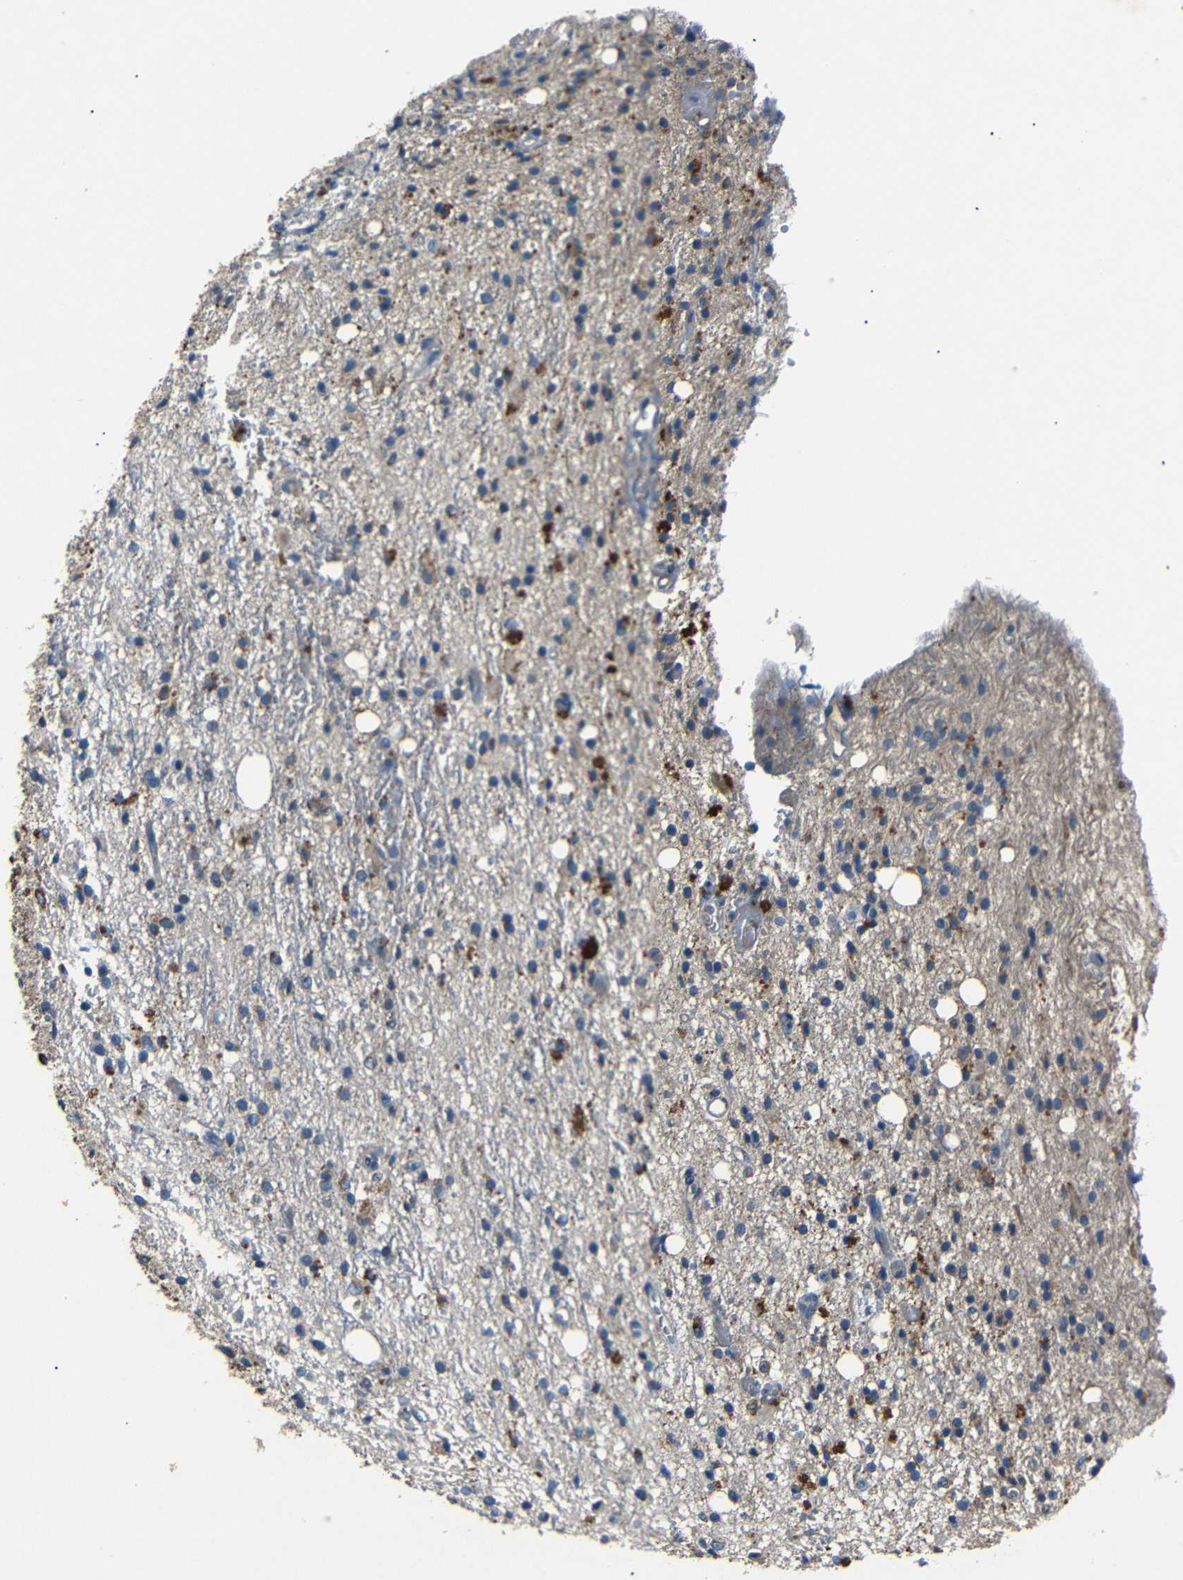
{"staining": {"intensity": "moderate", "quantity": "25%-75%", "location": "cytoplasmic/membranous"}, "tissue": "glioma", "cell_type": "Tumor cells", "image_type": "cancer", "snomed": [{"axis": "morphology", "description": "Glioma, malignant, High grade"}, {"axis": "topography", "description": "Brain"}], "caption": "Tumor cells show medium levels of moderate cytoplasmic/membranous staining in about 25%-75% of cells in malignant glioma (high-grade).", "gene": "NETO2", "patient": {"sex": "male", "age": 47}}